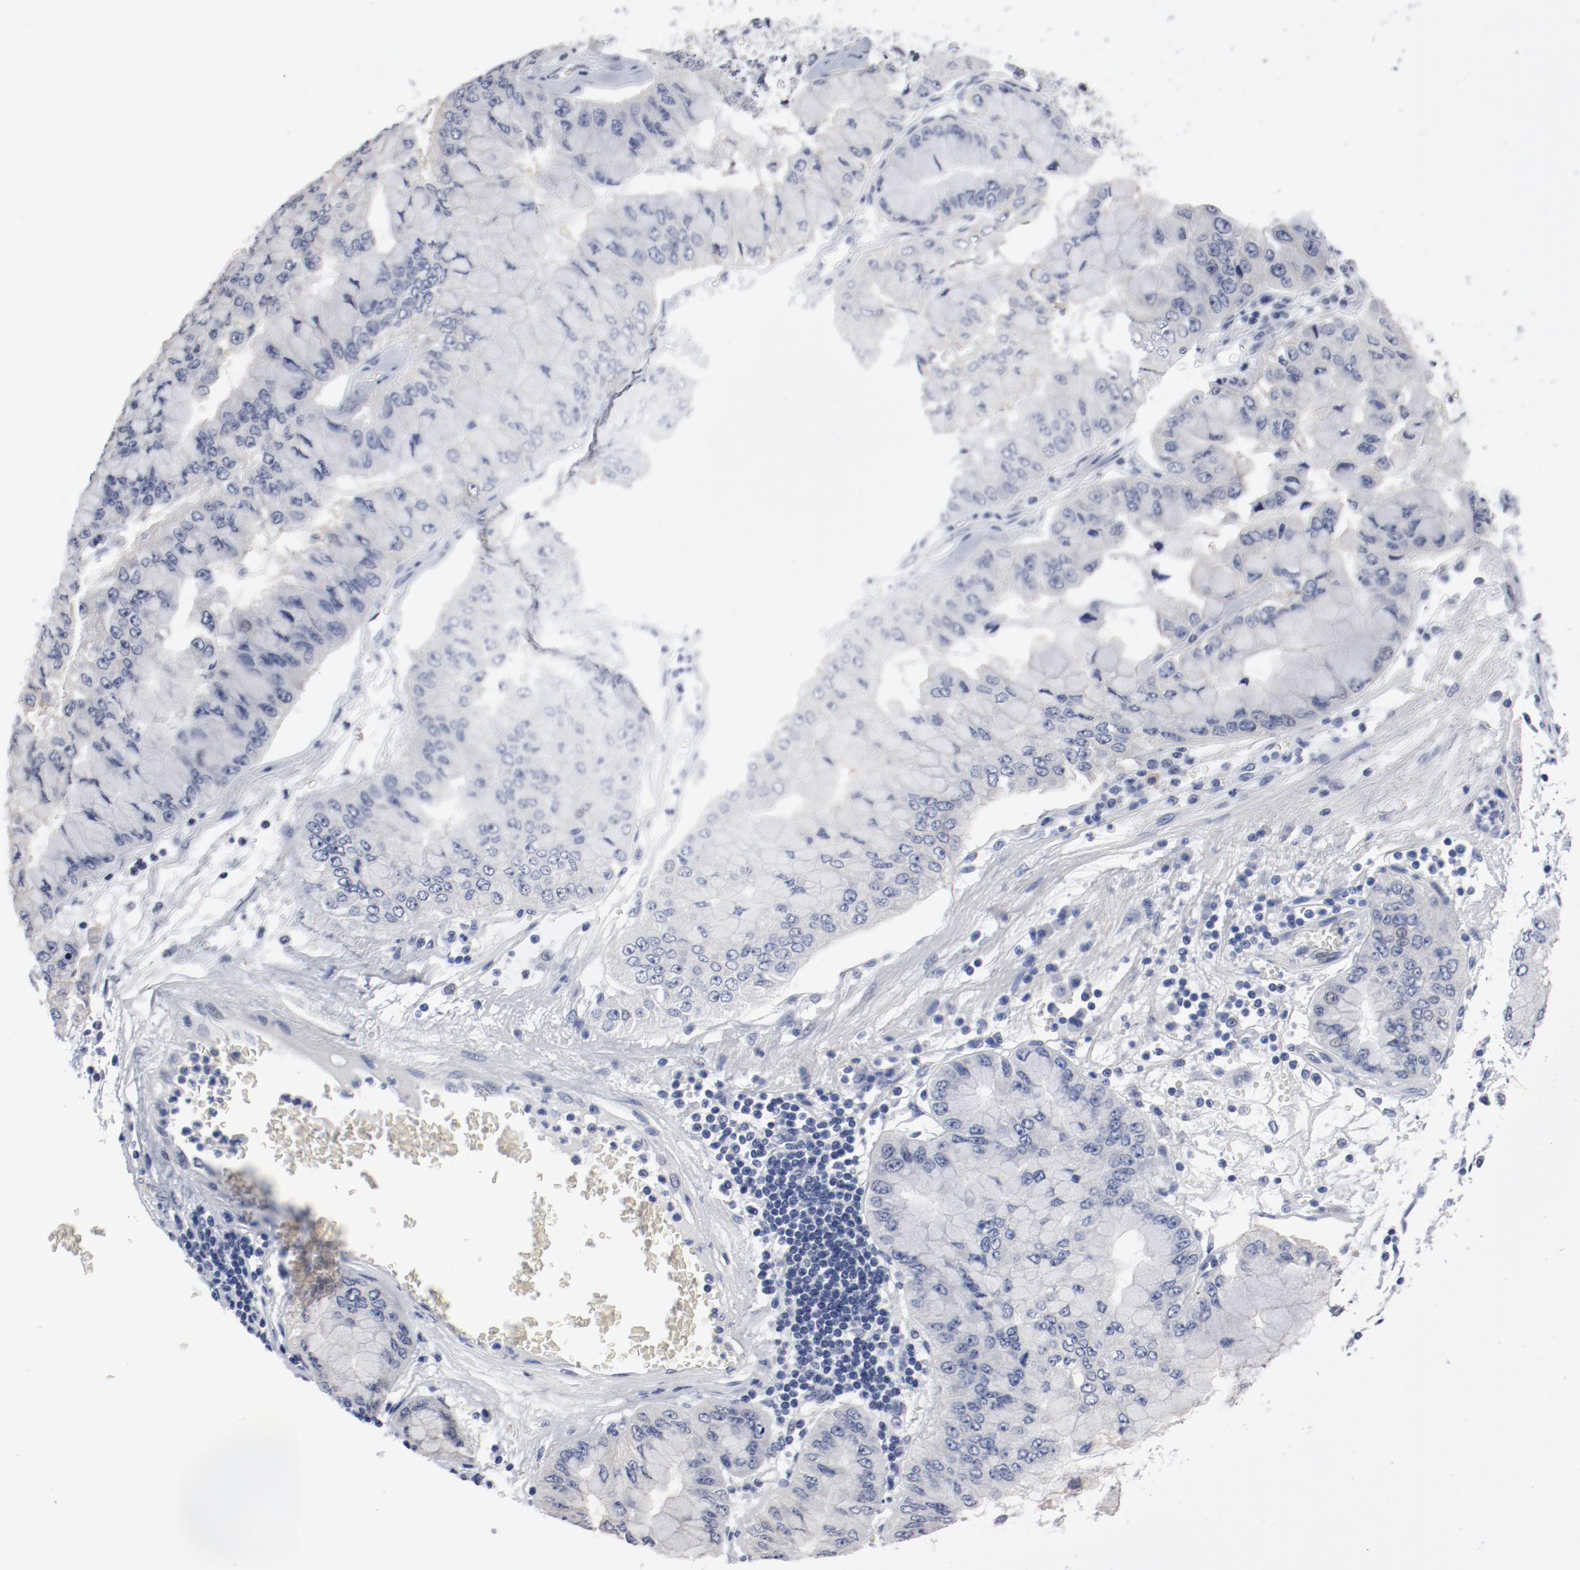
{"staining": {"intensity": "negative", "quantity": "none", "location": "none"}, "tissue": "liver cancer", "cell_type": "Tumor cells", "image_type": "cancer", "snomed": [{"axis": "morphology", "description": "Cholangiocarcinoma"}, {"axis": "topography", "description": "Liver"}], "caption": "Tumor cells are negative for brown protein staining in liver cancer.", "gene": "ANKLE2", "patient": {"sex": "female", "age": 79}}